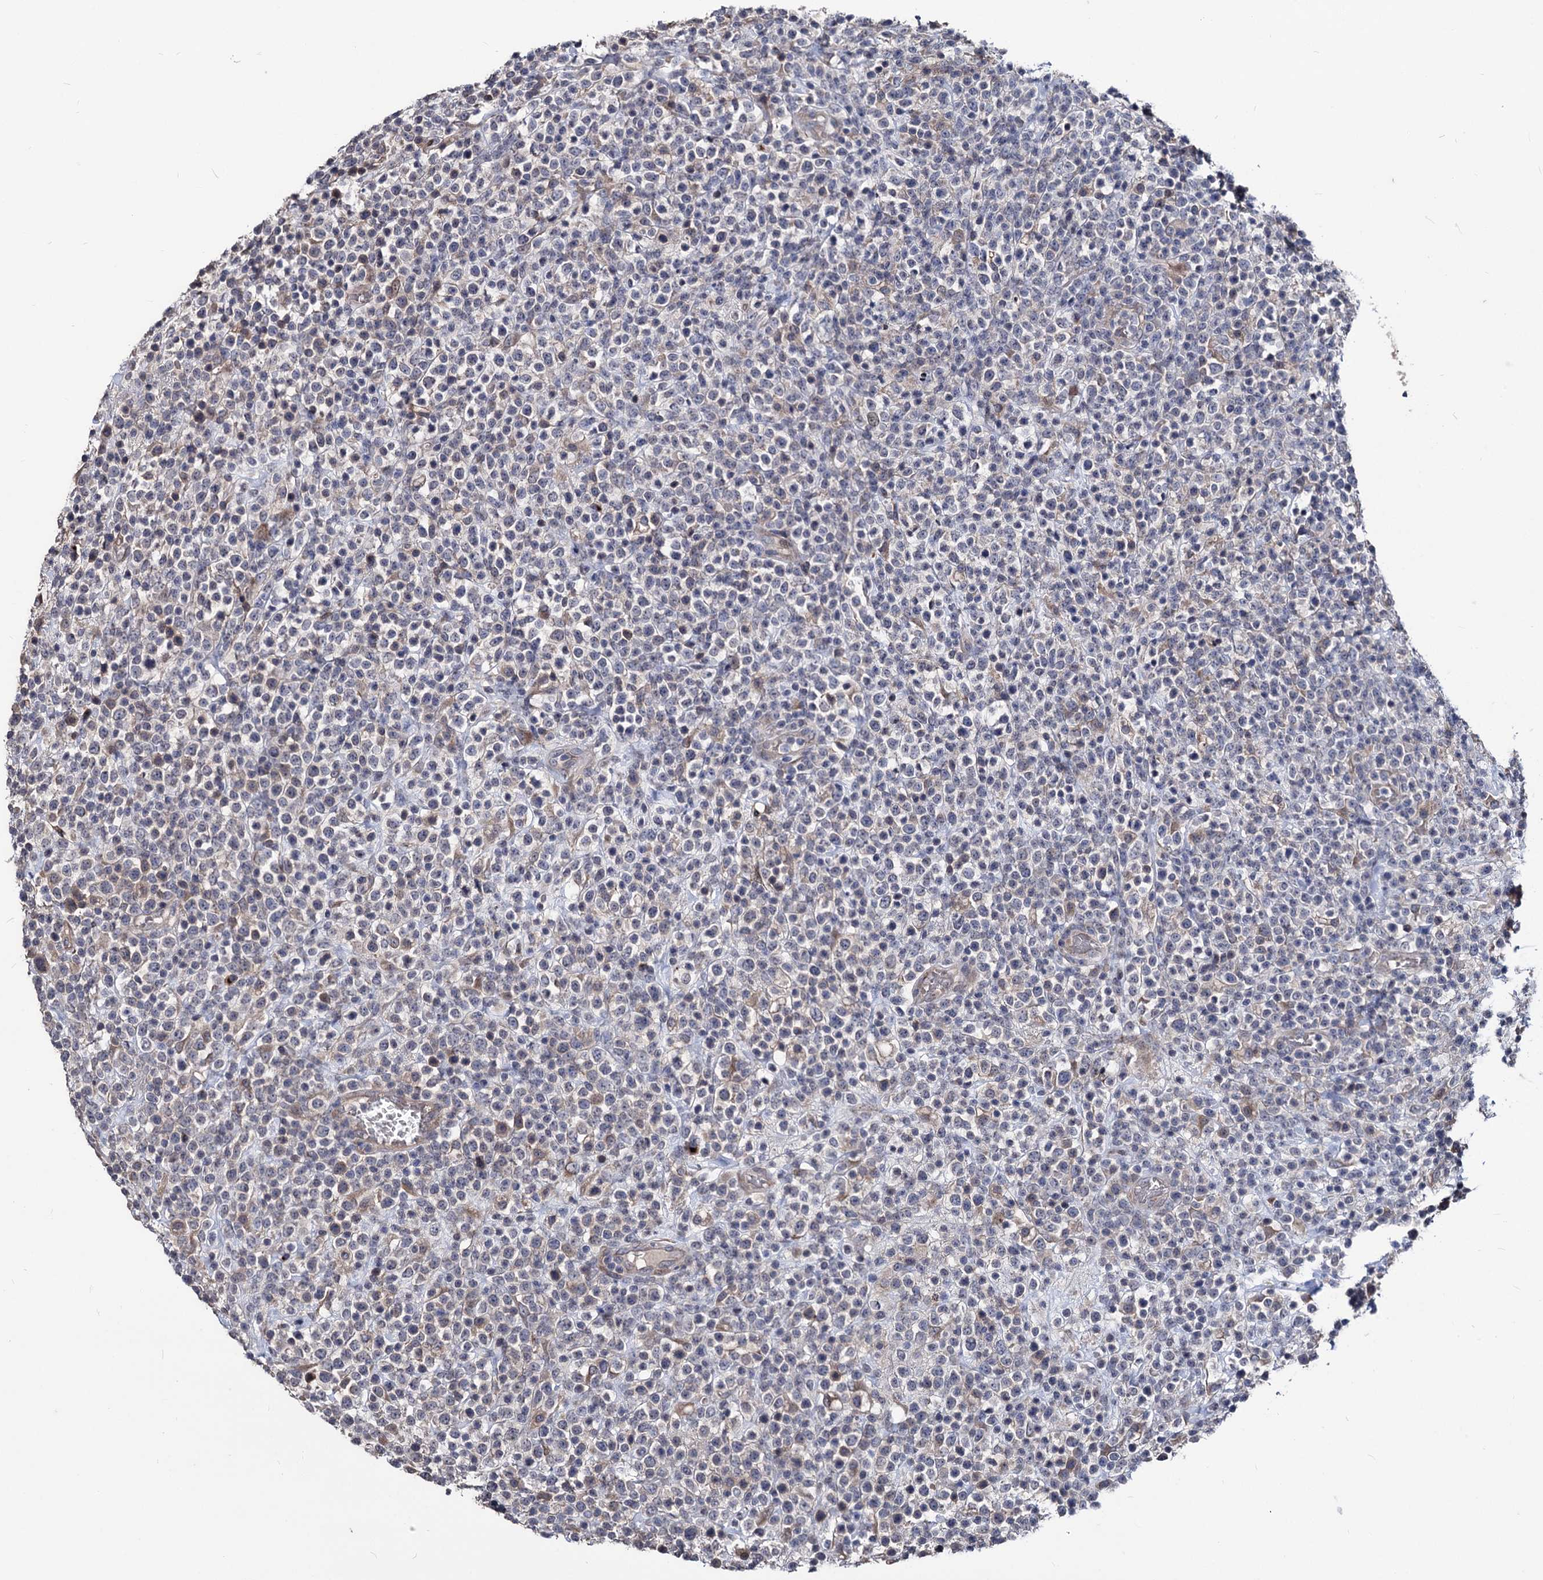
{"staining": {"intensity": "negative", "quantity": "none", "location": "none"}, "tissue": "lymphoma", "cell_type": "Tumor cells", "image_type": "cancer", "snomed": [{"axis": "morphology", "description": "Malignant lymphoma, non-Hodgkin's type, High grade"}, {"axis": "topography", "description": "Colon"}], "caption": "Tumor cells show no significant positivity in malignant lymphoma, non-Hodgkin's type (high-grade). (DAB immunohistochemistry, high magnification).", "gene": "SMAGP", "patient": {"sex": "female", "age": 53}}